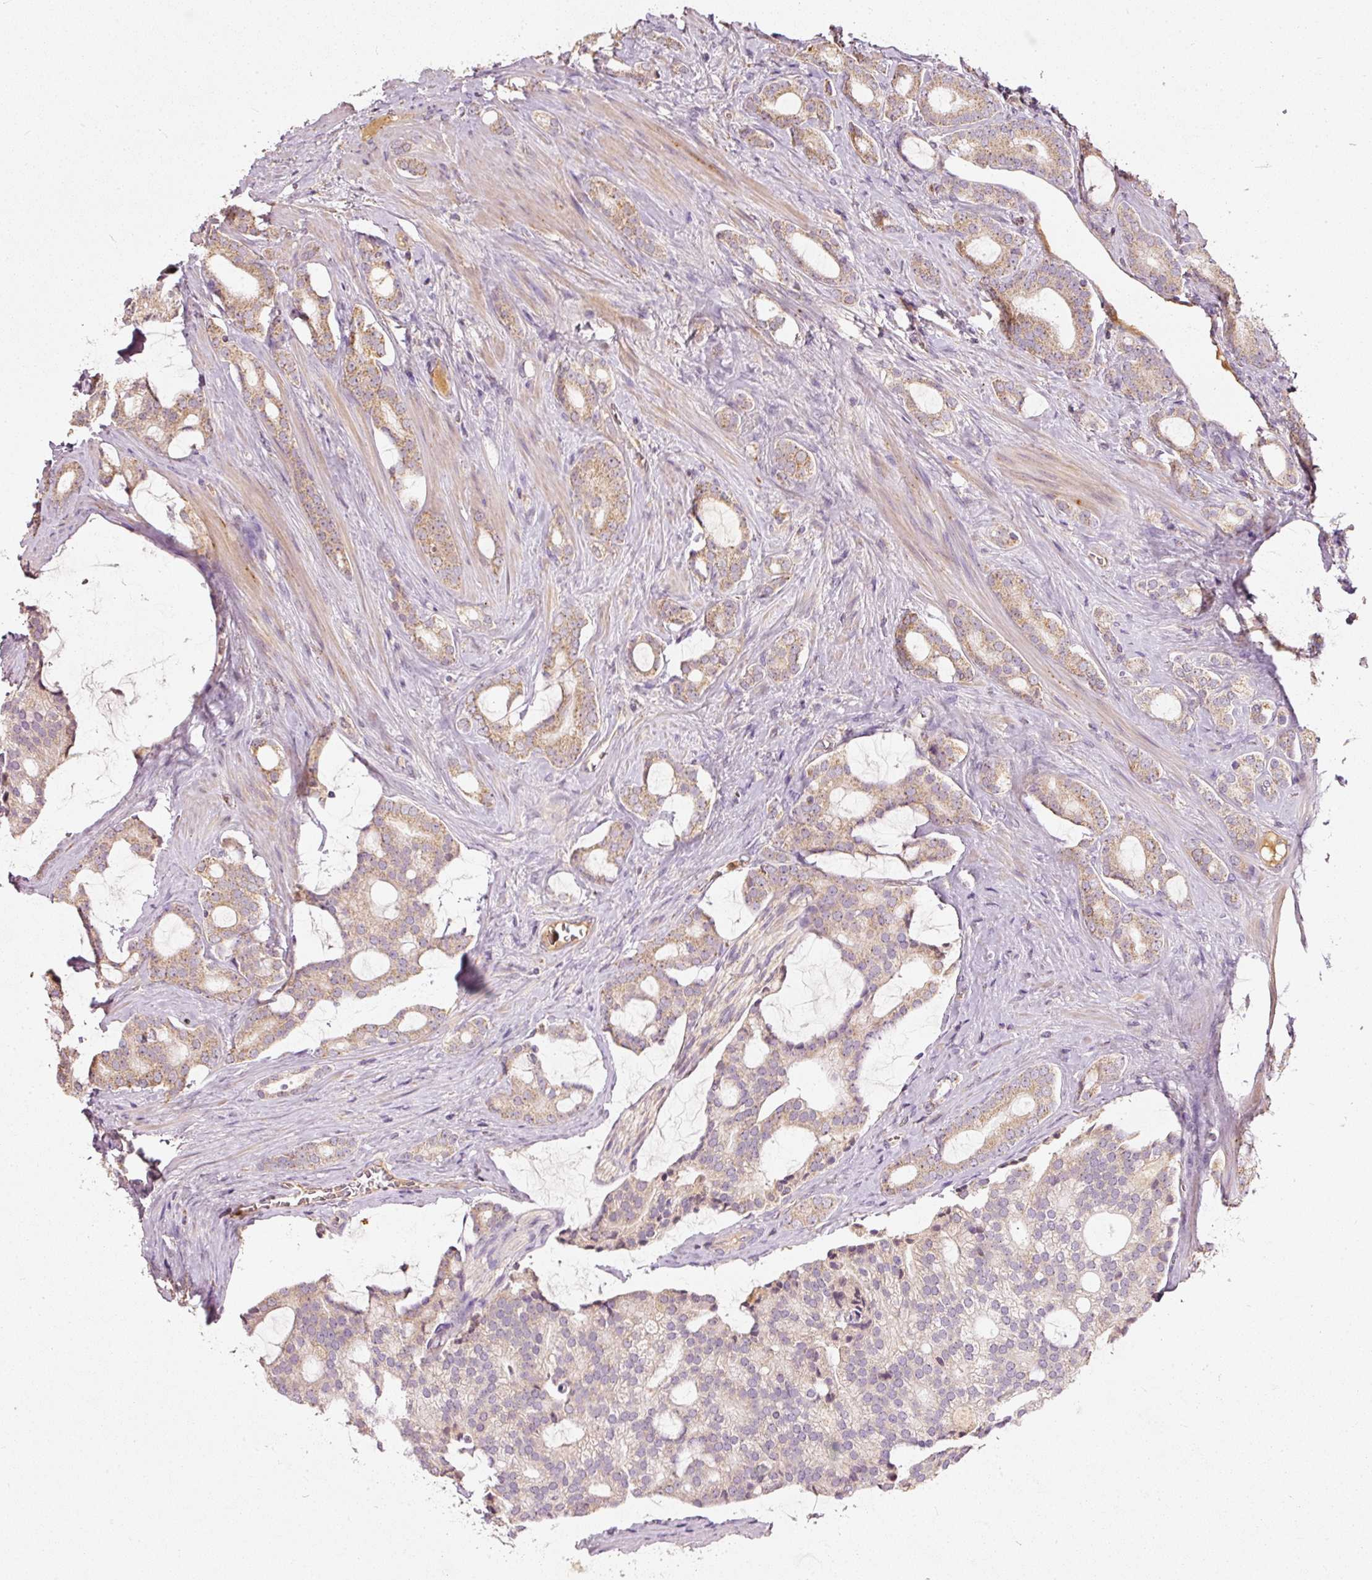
{"staining": {"intensity": "moderate", "quantity": ">75%", "location": "cytoplasmic/membranous"}, "tissue": "prostate cancer", "cell_type": "Tumor cells", "image_type": "cancer", "snomed": [{"axis": "morphology", "description": "Adenocarcinoma, High grade"}, {"axis": "topography", "description": "Prostate"}], "caption": "The photomicrograph exhibits immunohistochemical staining of prostate high-grade adenocarcinoma. There is moderate cytoplasmic/membranous positivity is identified in about >75% of tumor cells.", "gene": "PSENEN", "patient": {"sex": "male", "age": 63}}